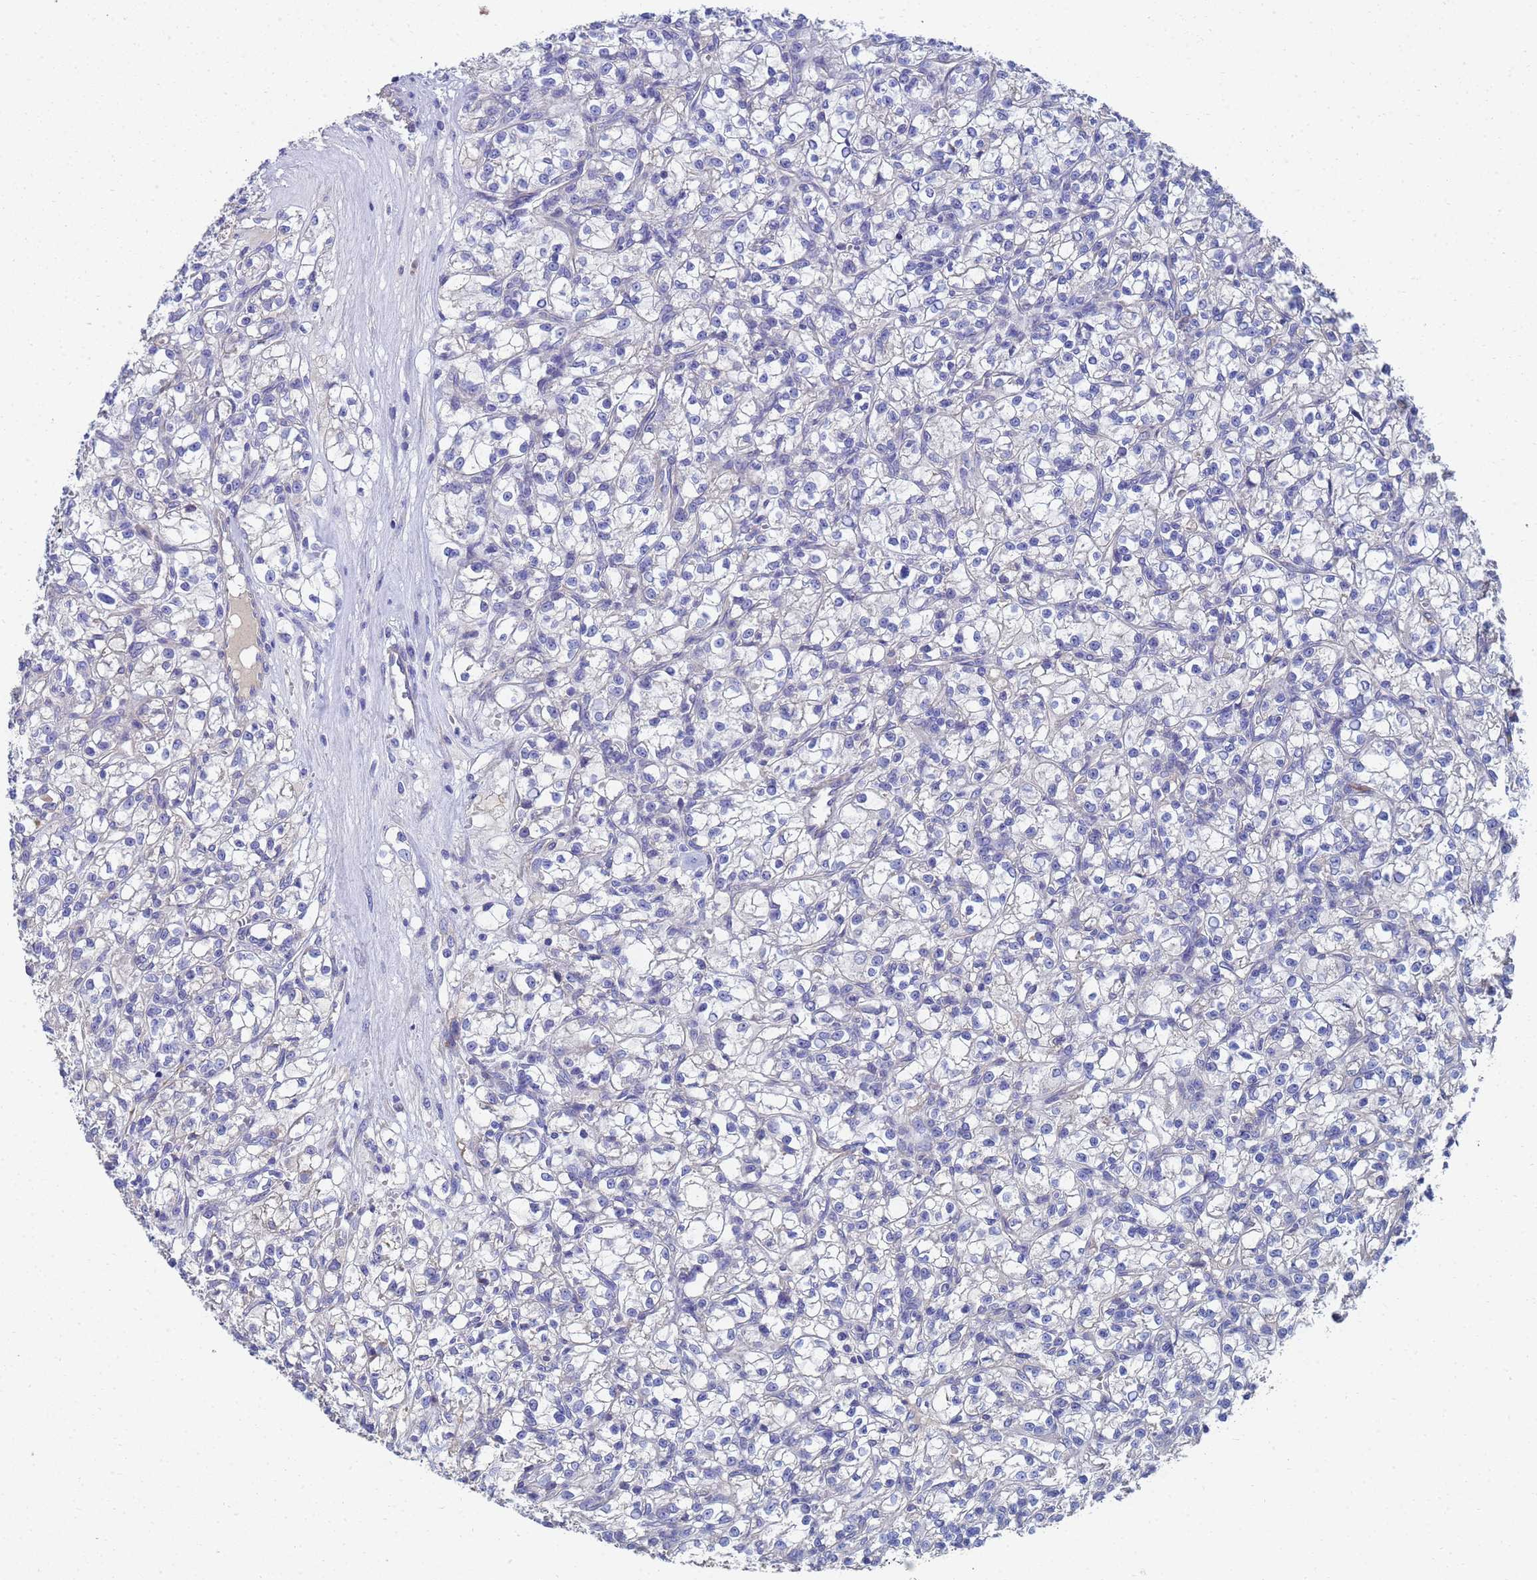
{"staining": {"intensity": "negative", "quantity": "none", "location": "none"}, "tissue": "renal cancer", "cell_type": "Tumor cells", "image_type": "cancer", "snomed": [{"axis": "morphology", "description": "Adenocarcinoma, NOS"}, {"axis": "topography", "description": "Kidney"}], "caption": "An immunohistochemistry (IHC) image of renal cancer (adenocarcinoma) is shown. There is no staining in tumor cells of renal cancer (adenocarcinoma).", "gene": "LBX2", "patient": {"sex": "female", "age": 59}}